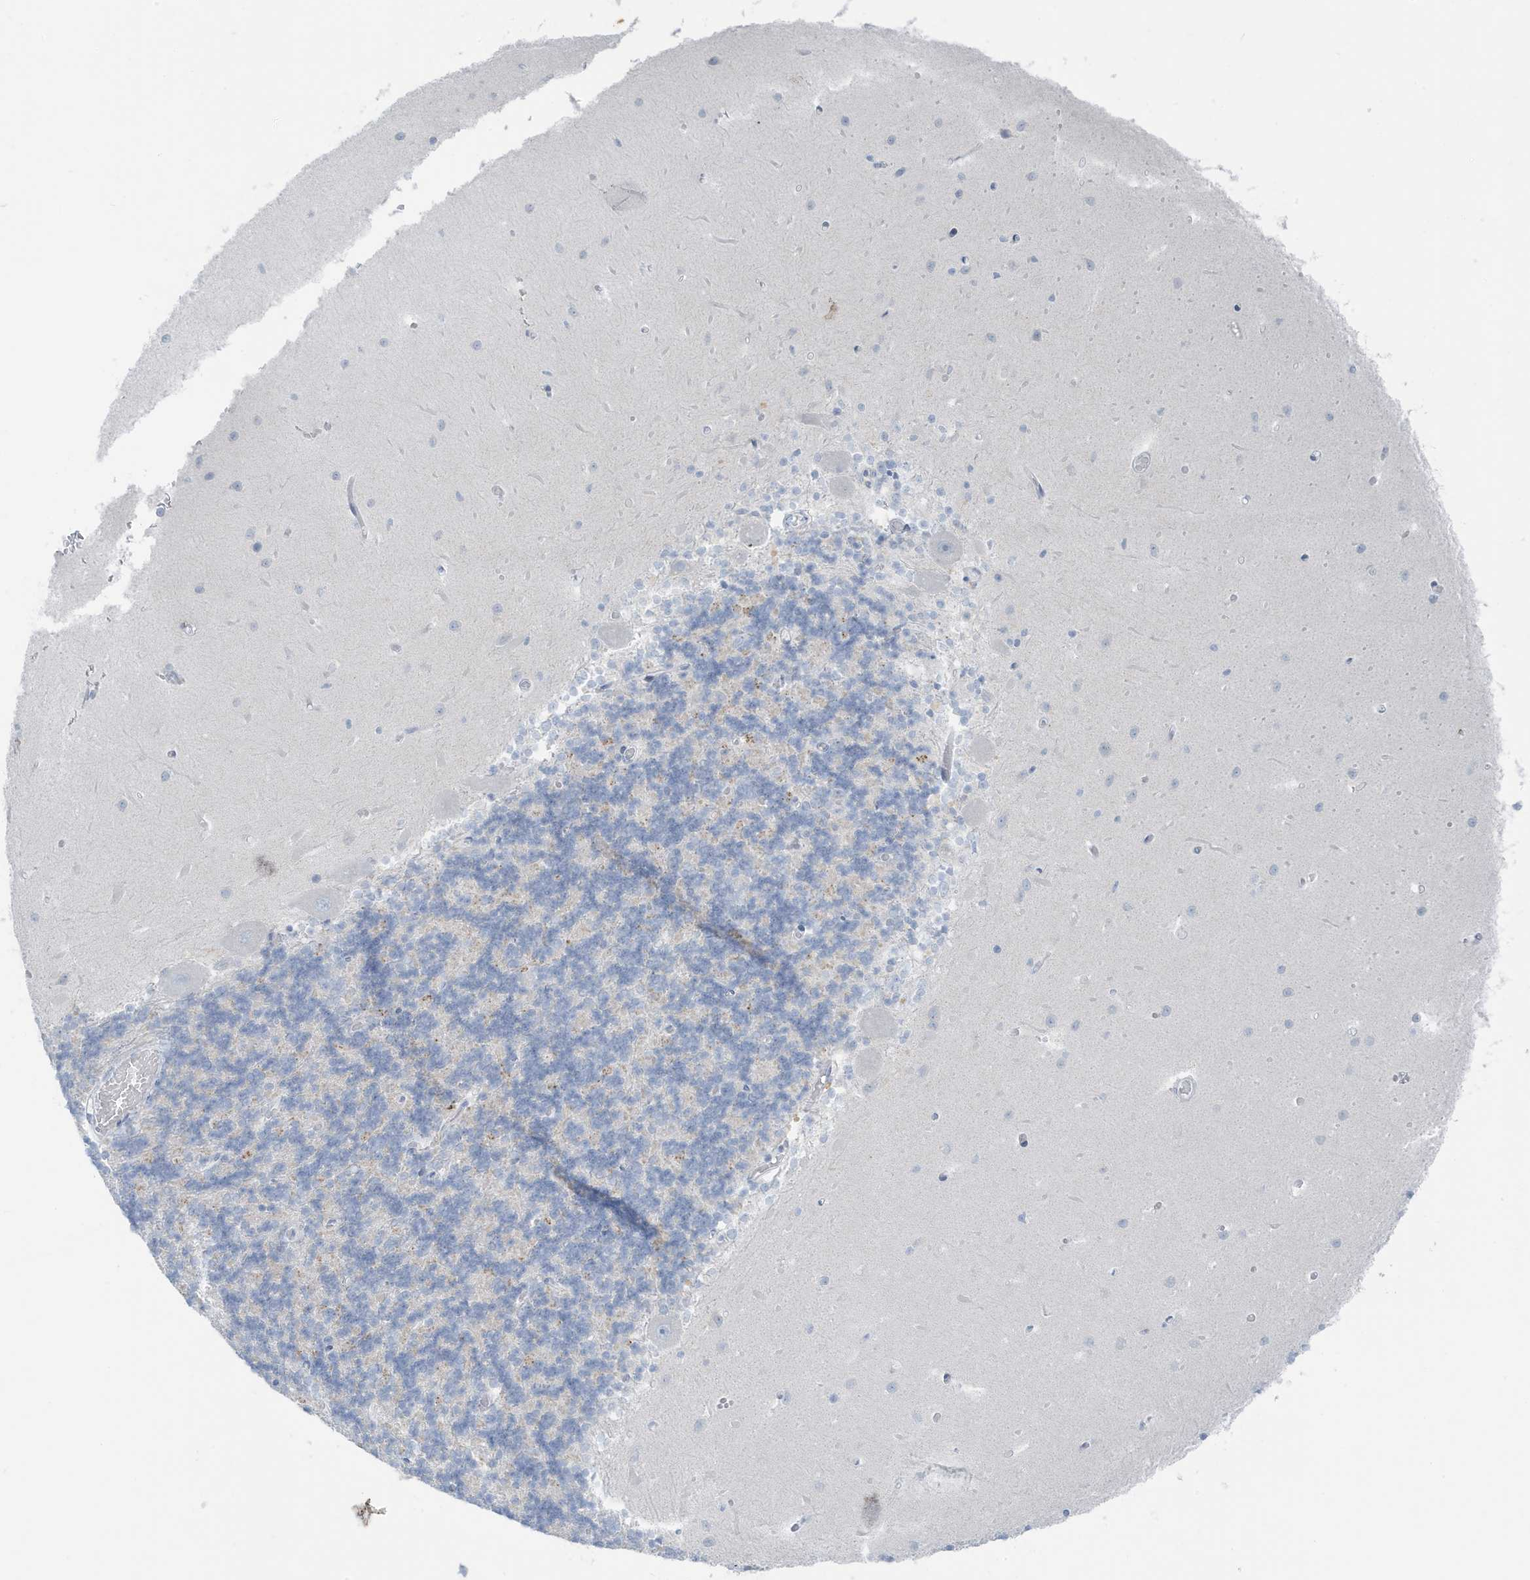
{"staining": {"intensity": "negative", "quantity": "none", "location": "none"}, "tissue": "cerebellum", "cell_type": "Cells in granular layer", "image_type": "normal", "snomed": [{"axis": "morphology", "description": "Normal tissue, NOS"}, {"axis": "topography", "description": "Cerebellum"}], "caption": "This is a micrograph of IHC staining of normal cerebellum, which shows no positivity in cells in granular layer.", "gene": "ZFP64", "patient": {"sex": "male", "age": 37}}